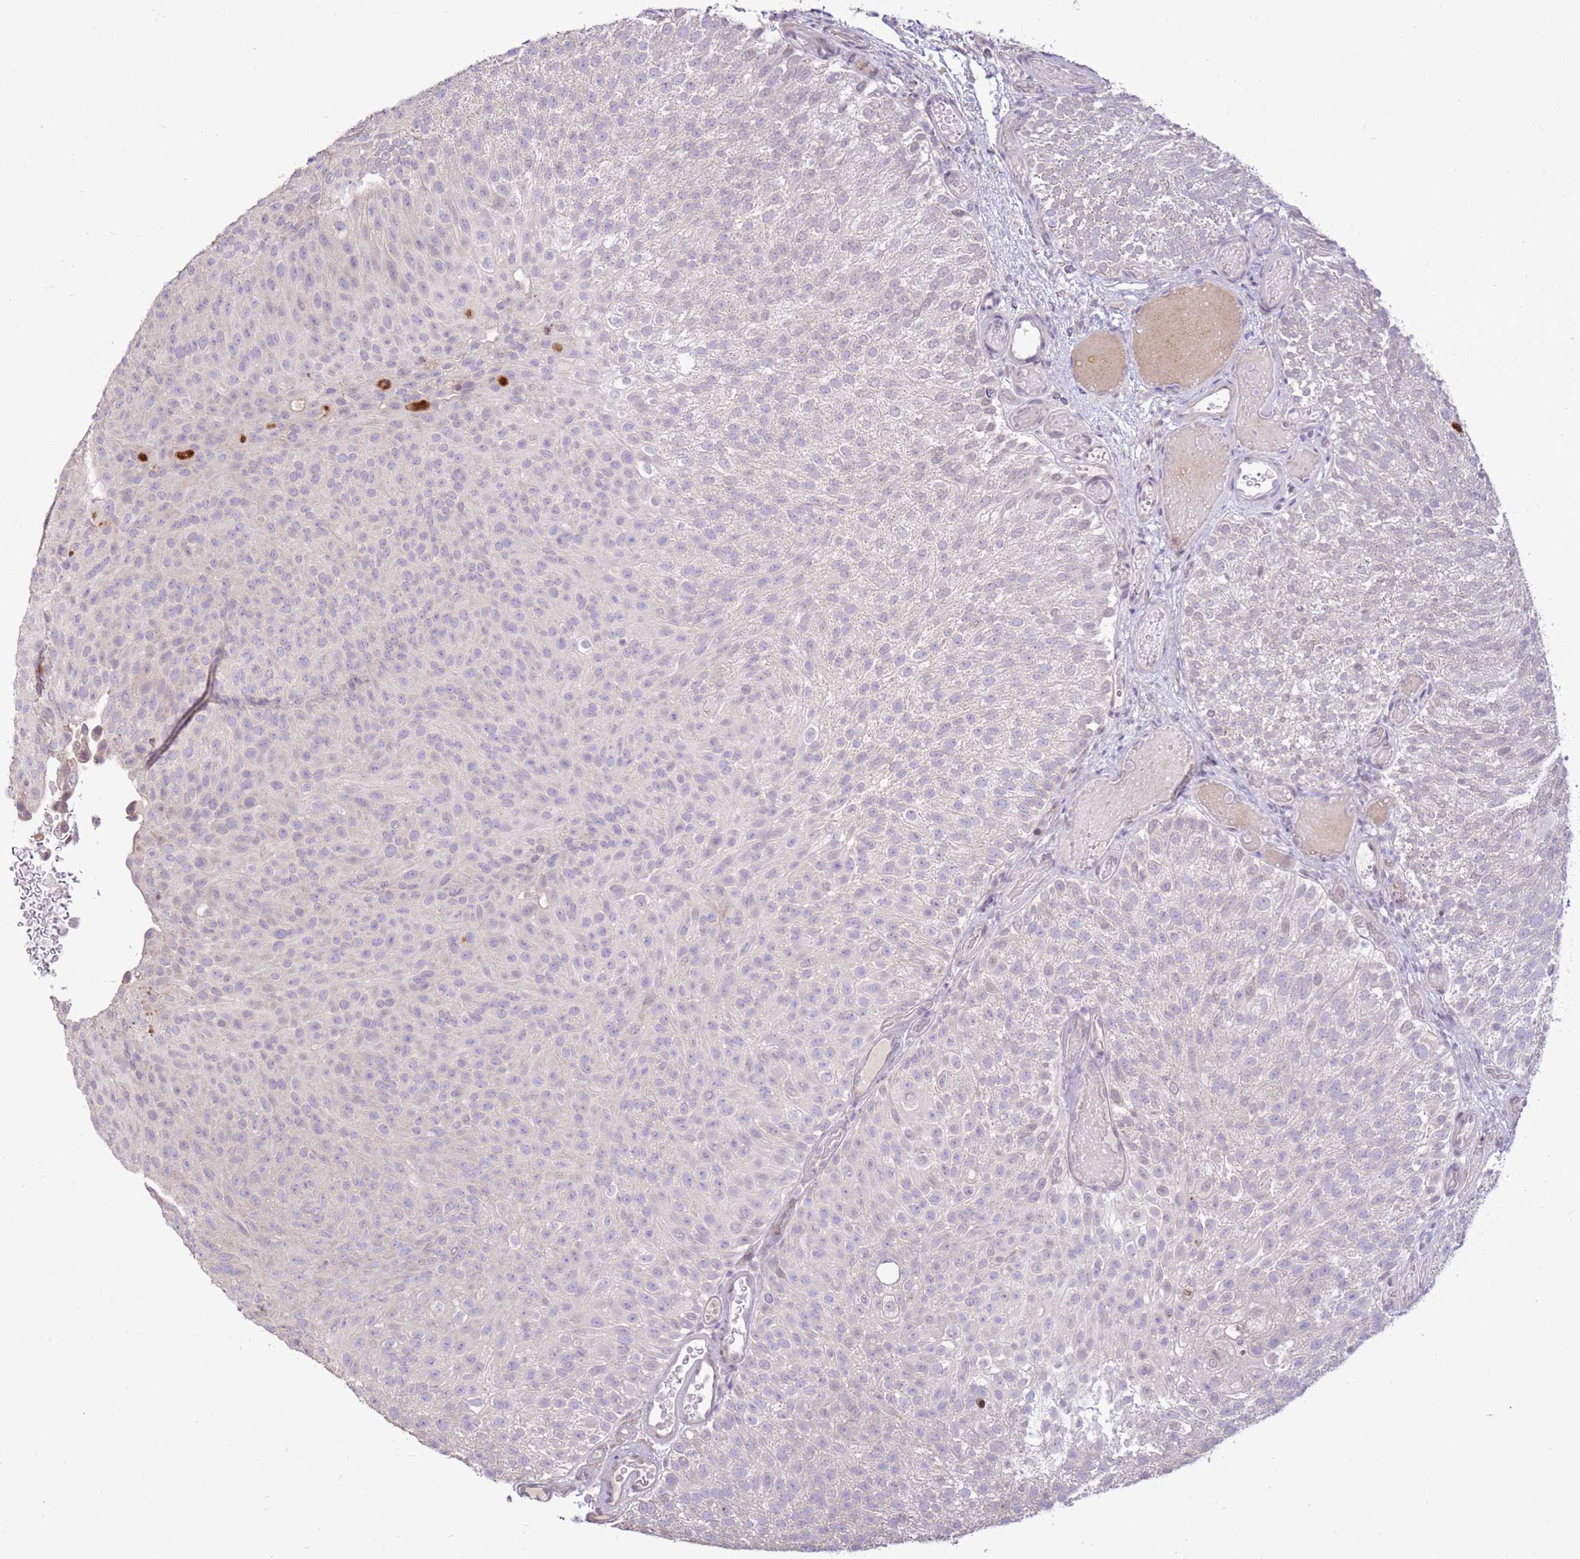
{"staining": {"intensity": "negative", "quantity": "none", "location": "none"}, "tissue": "urothelial cancer", "cell_type": "Tumor cells", "image_type": "cancer", "snomed": [{"axis": "morphology", "description": "Urothelial carcinoma, Low grade"}, {"axis": "topography", "description": "Urinary bladder"}], "caption": "This is an immunohistochemistry (IHC) image of urothelial cancer. There is no expression in tumor cells.", "gene": "LGI4", "patient": {"sex": "male", "age": 78}}